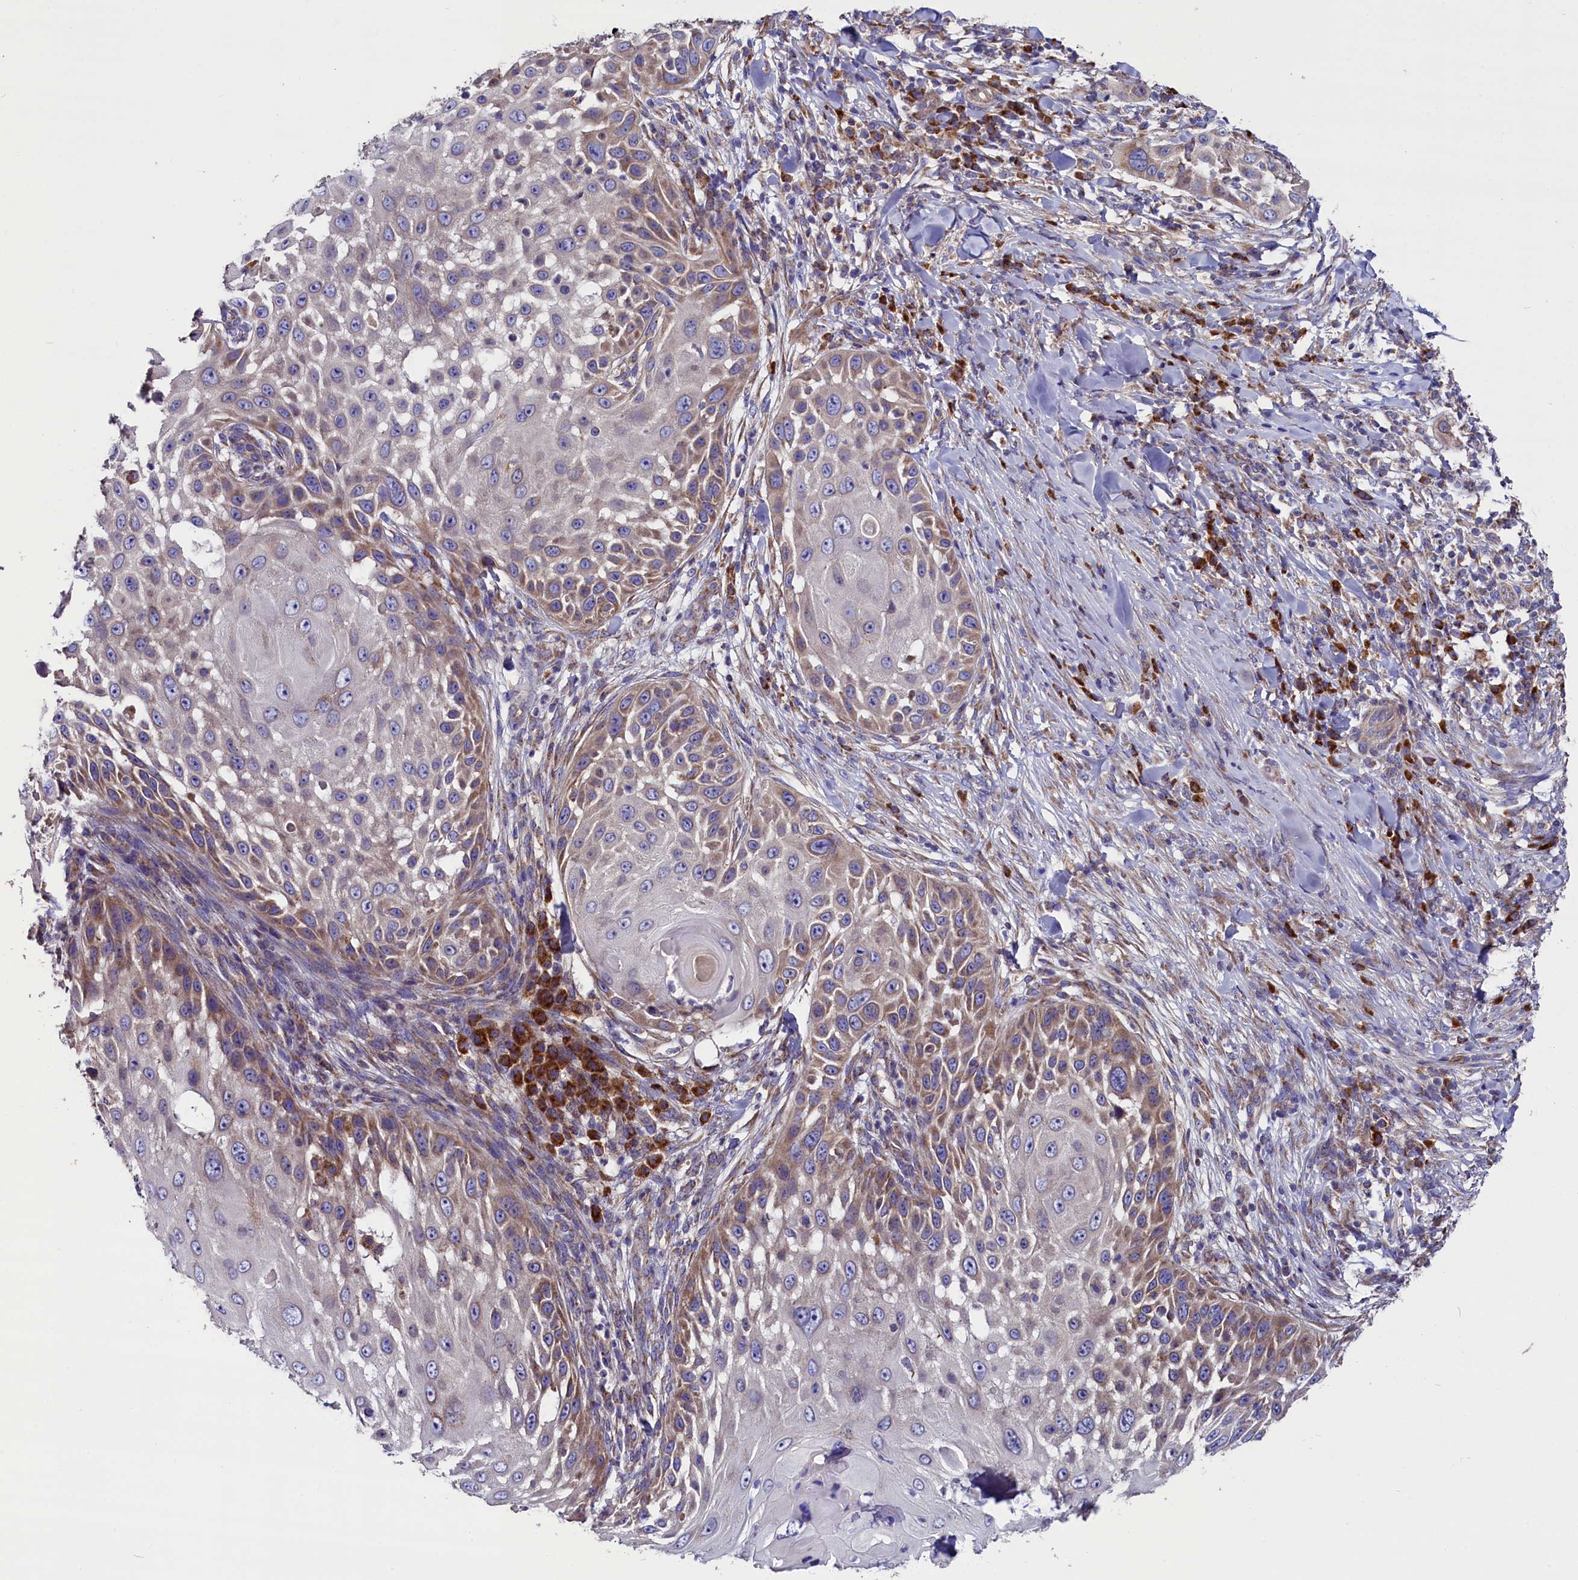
{"staining": {"intensity": "moderate", "quantity": "25%-75%", "location": "cytoplasmic/membranous"}, "tissue": "skin cancer", "cell_type": "Tumor cells", "image_type": "cancer", "snomed": [{"axis": "morphology", "description": "Squamous cell carcinoma, NOS"}, {"axis": "topography", "description": "Skin"}], "caption": "Skin squamous cell carcinoma stained with a protein marker displays moderate staining in tumor cells.", "gene": "ZSWIM1", "patient": {"sex": "female", "age": 44}}